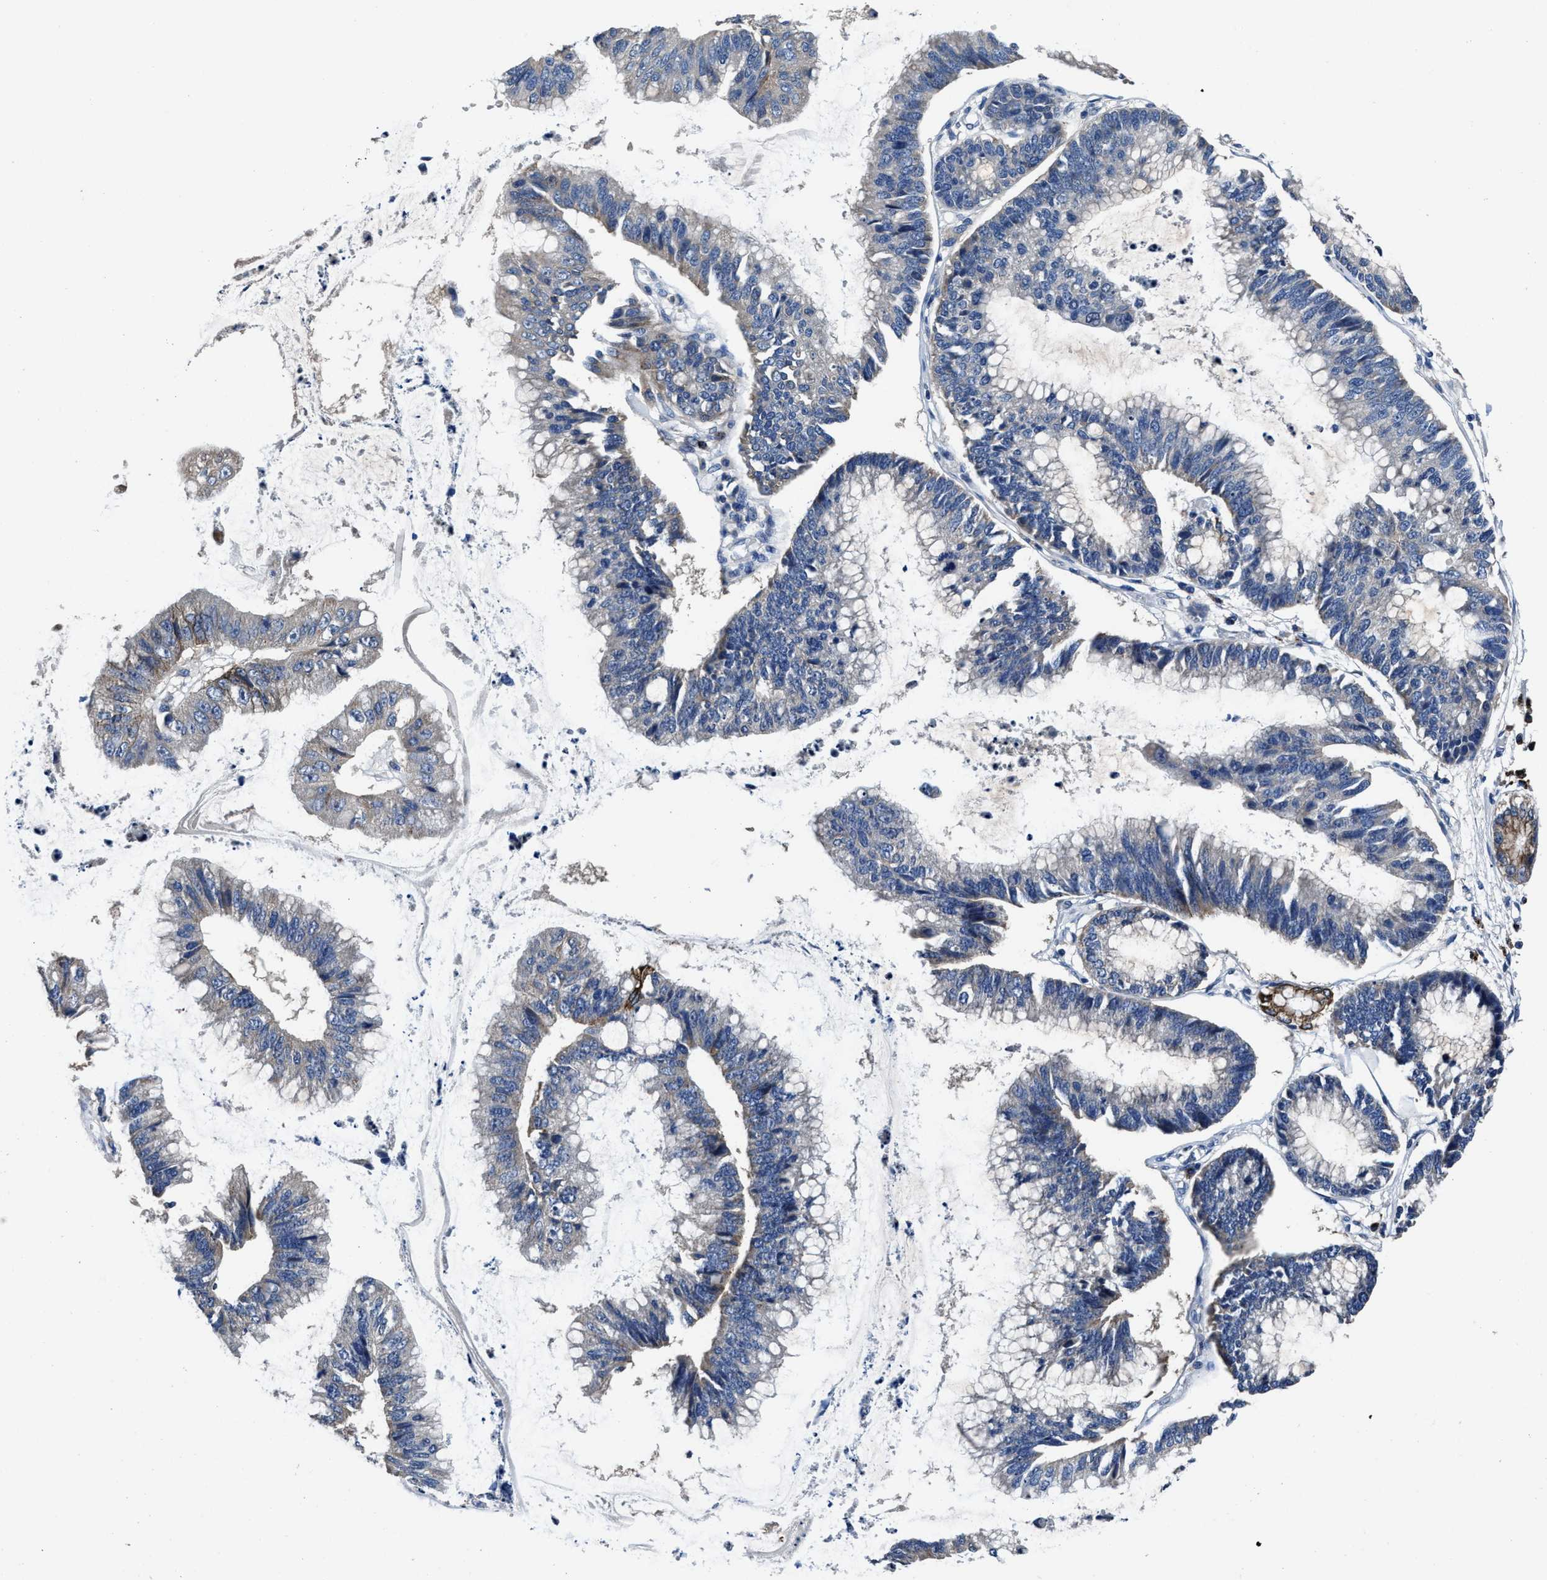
{"staining": {"intensity": "negative", "quantity": "none", "location": "none"}, "tissue": "stomach cancer", "cell_type": "Tumor cells", "image_type": "cancer", "snomed": [{"axis": "morphology", "description": "Adenocarcinoma, NOS"}, {"axis": "topography", "description": "Stomach"}], "caption": "High magnification brightfield microscopy of adenocarcinoma (stomach) stained with DAB (3,3'-diaminobenzidine) (brown) and counterstained with hematoxylin (blue): tumor cells show no significant staining.", "gene": "UBR4", "patient": {"sex": "male", "age": 59}}